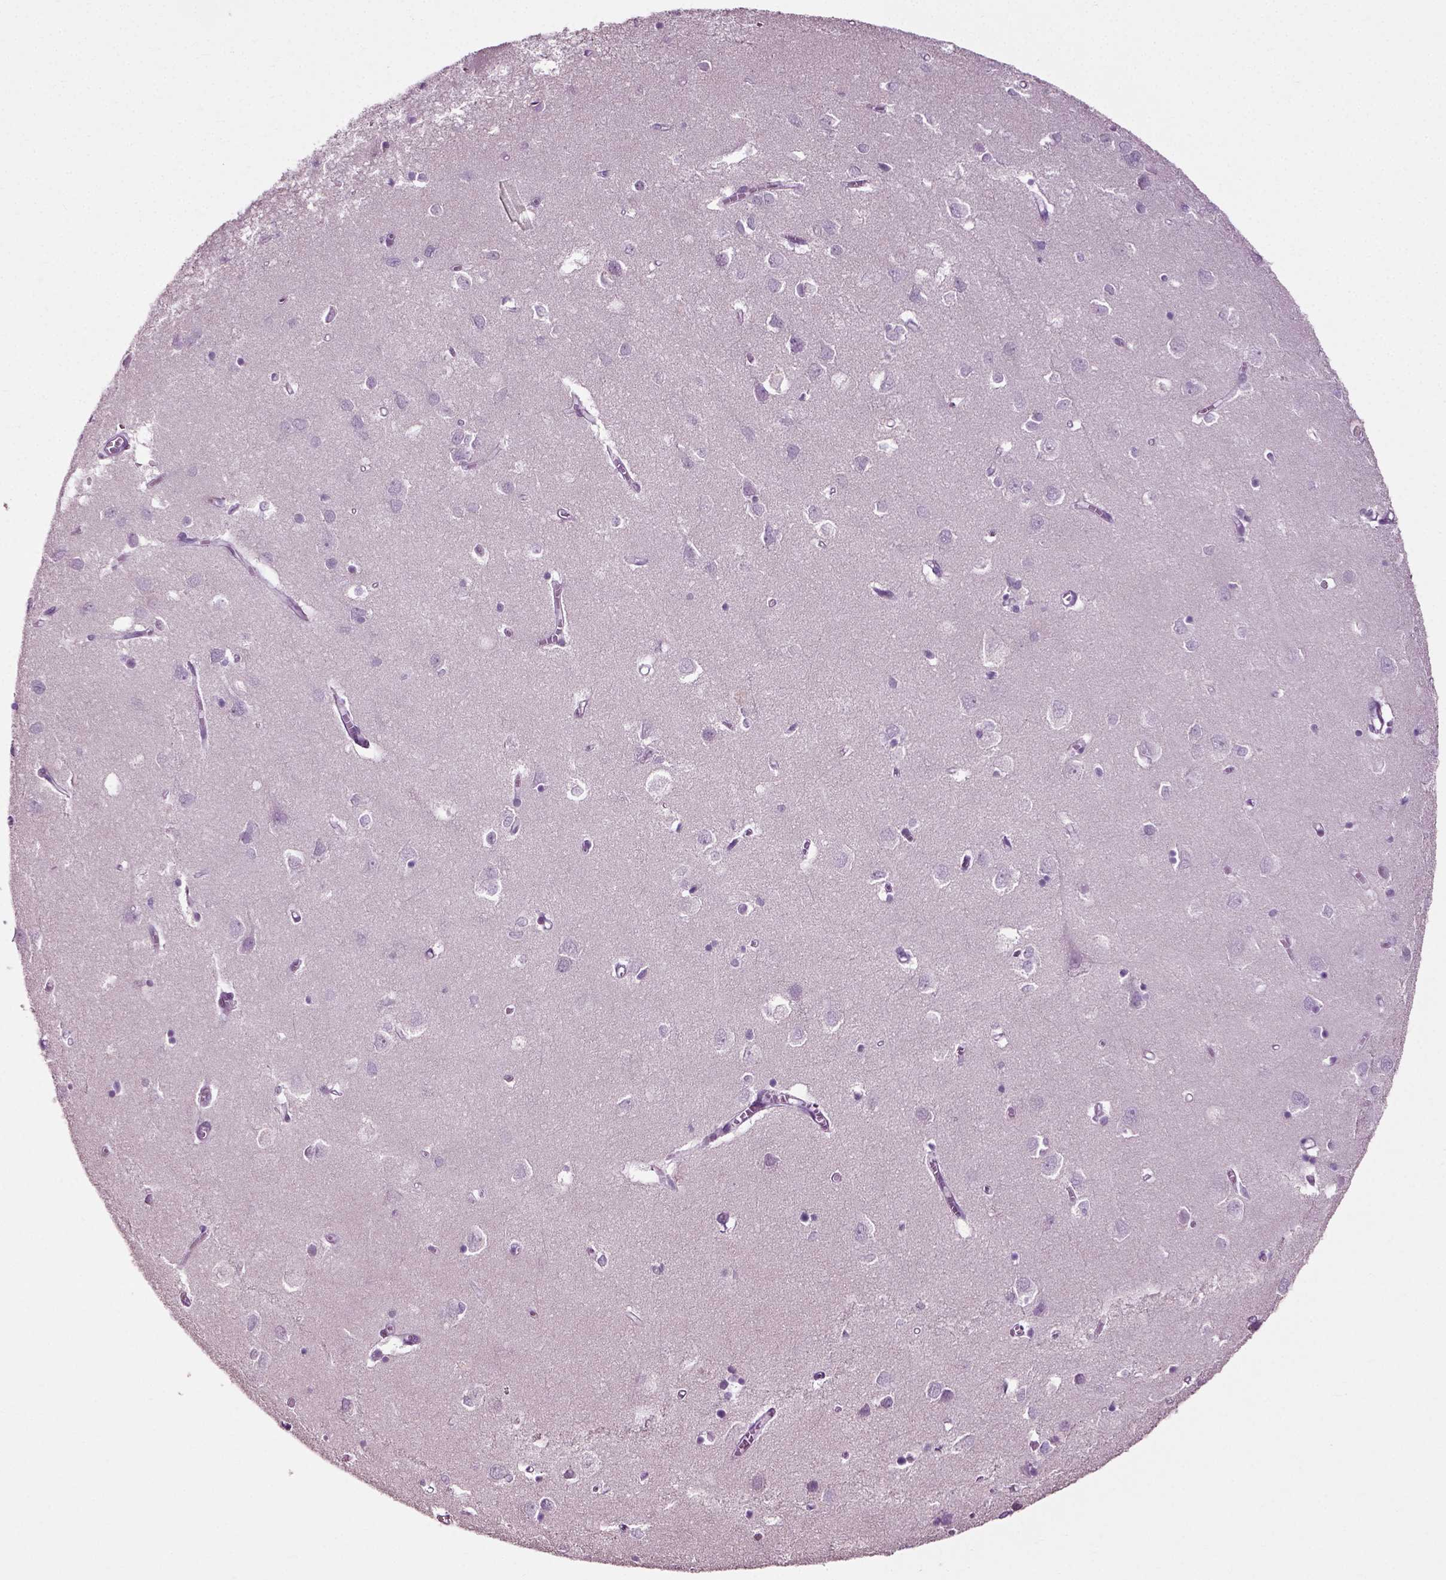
{"staining": {"intensity": "negative", "quantity": "none", "location": "none"}, "tissue": "cerebral cortex", "cell_type": "Endothelial cells", "image_type": "normal", "snomed": [{"axis": "morphology", "description": "Normal tissue, NOS"}, {"axis": "topography", "description": "Cerebral cortex"}], "caption": "Endothelial cells show no significant positivity in normal cerebral cortex. (DAB (3,3'-diaminobenzidine) IHC, high magnification).", "gene": "SLC26A8", "patient": {"sex": "male", "age": 70}}